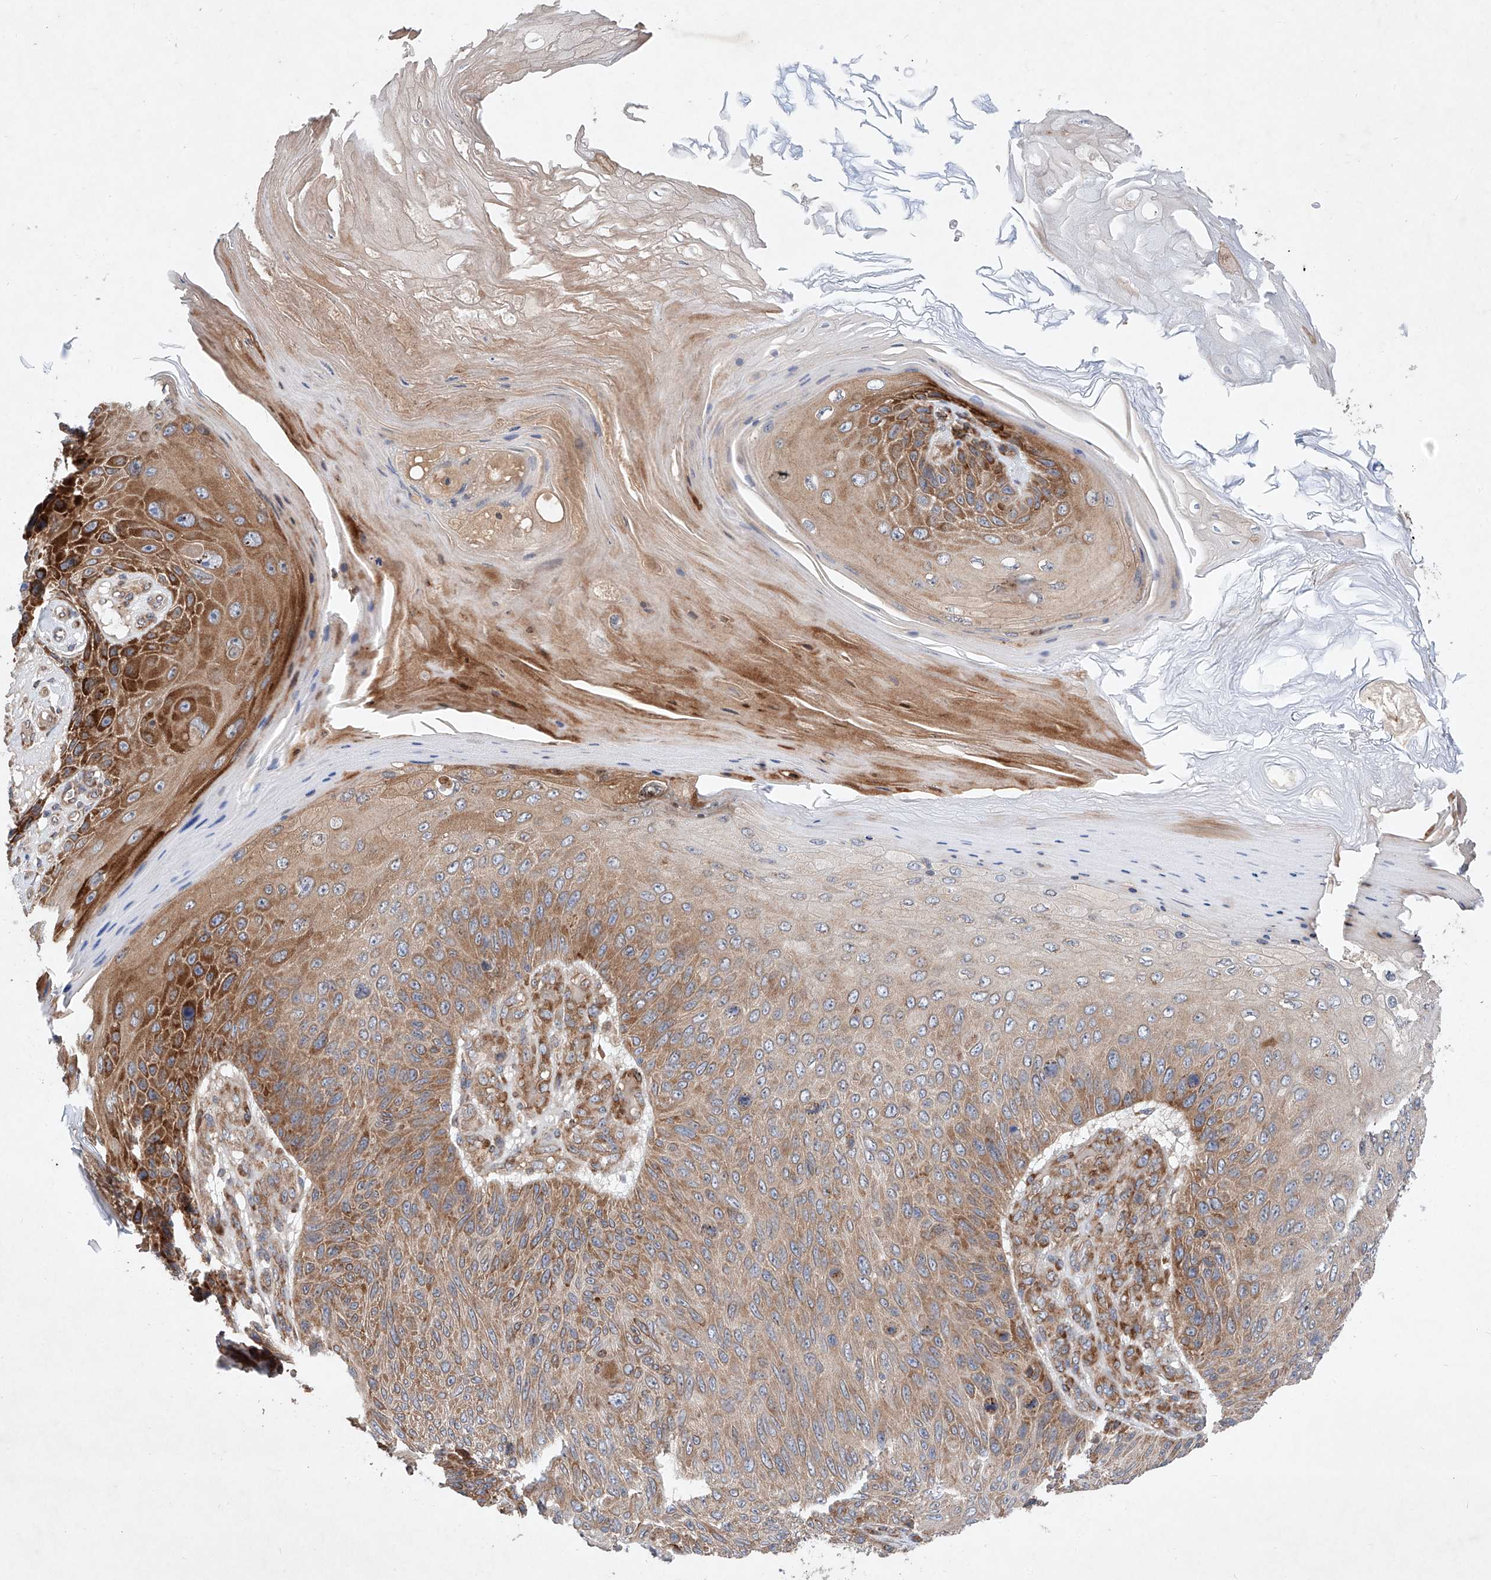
{"staining": {"intensity": "strong", "quantity": "25%-75%", "location": "cytoplasmic/membranous"}, "tissue": "skin cancer", "cell_type": "Tumor cells", "image_type": "cancer", "snomed": [{"axis": "morphology", "description": "Squamous cell carcinoma, NOS"}, {"axis": "topography", "description": "Skin"}], "caption": "A high amount of strong cytoplasmic/membranous positivity is appreciated in approximately 25%-75% of tumor cells in skin squamous cell carcinoma tissue.", "gene": "FASTK", "patient": {"sex": "female", "age": 88}}